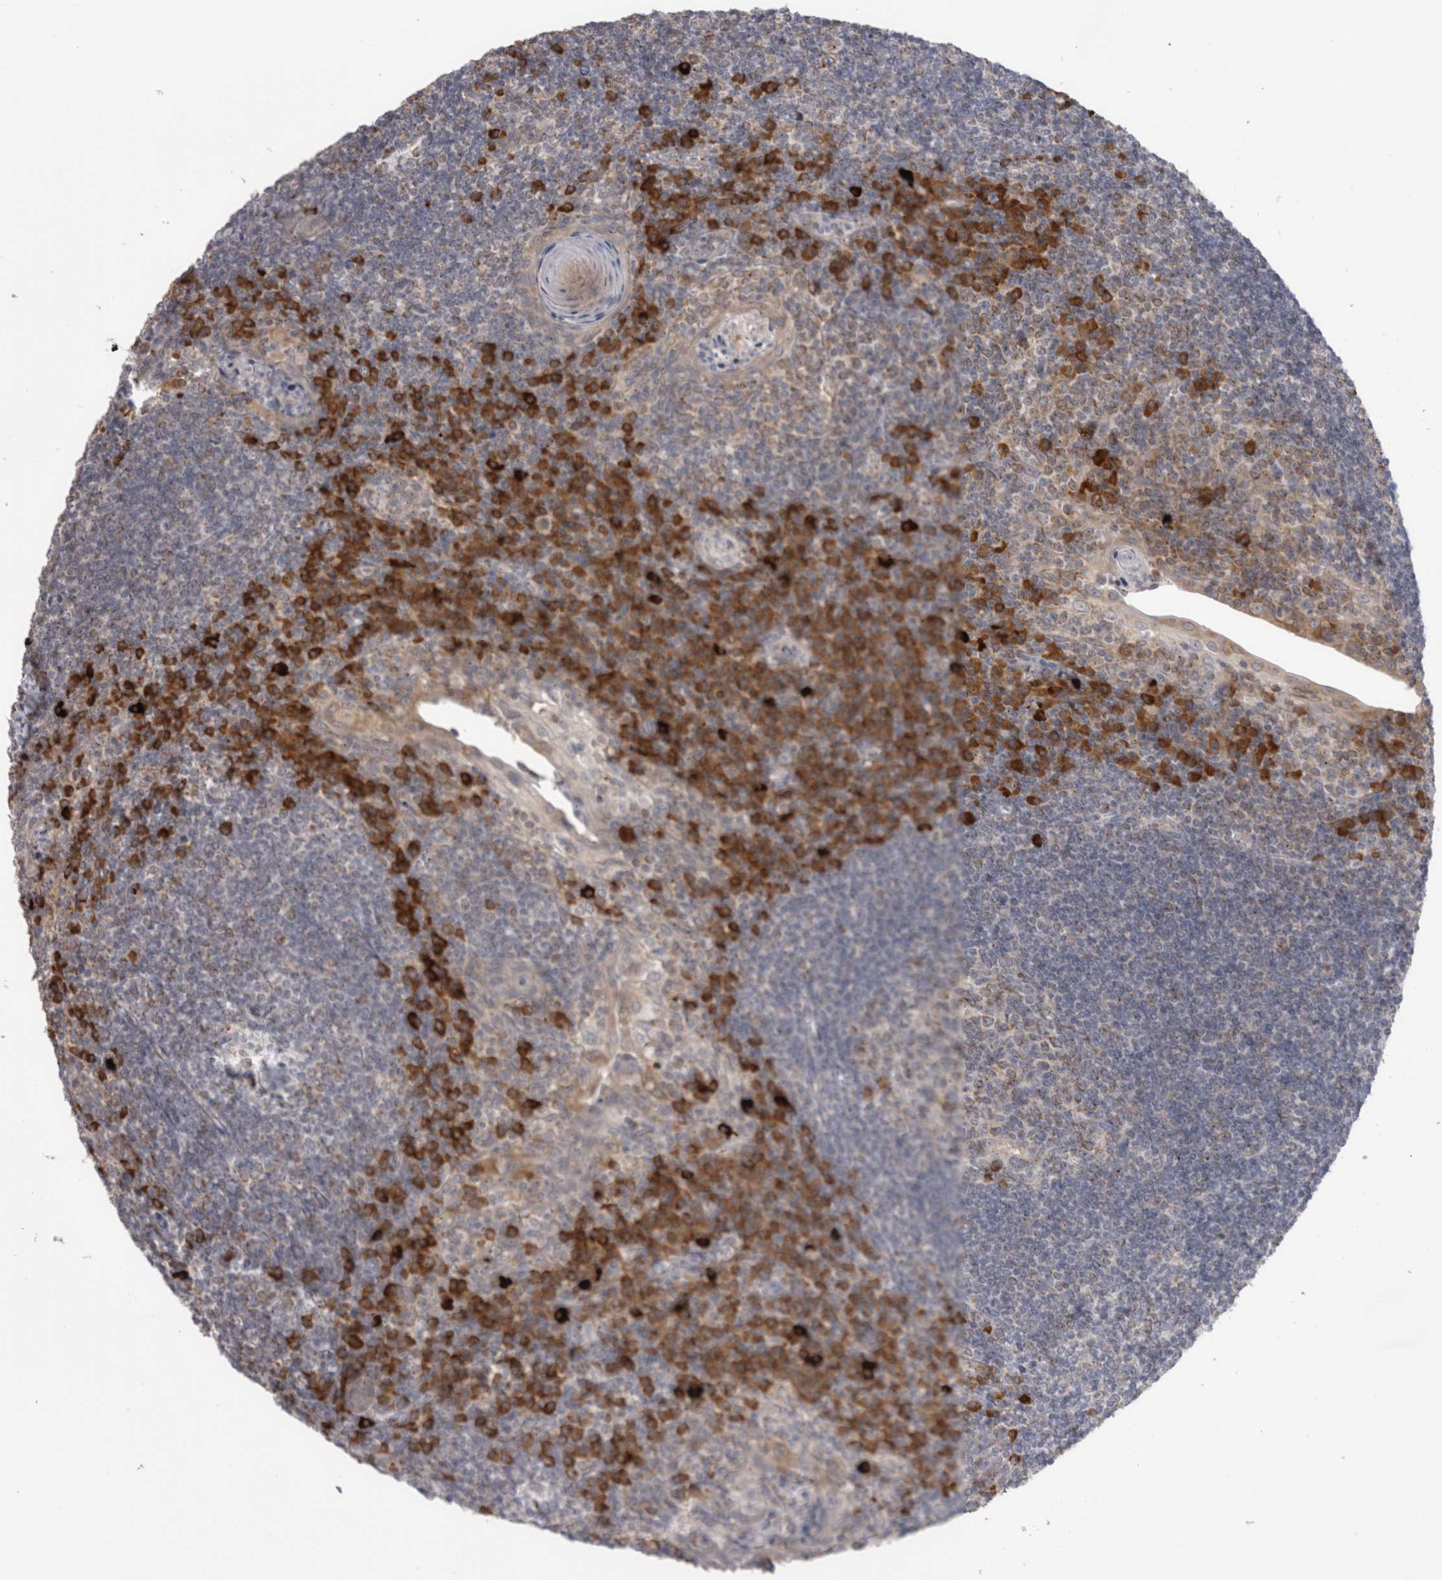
{"staining": {"intensity": "weak", "quantity": "25%-75%", "location": "cytoplasmic/membranous"}, "tissue": "tonsil", "cell_type": "Germinal center cells", "image_type": "normal", "snomed": [{"axis": "morphology", "description": "Normal tissue, NOS"}, {"axis": "topography", "description": "Tonsil"}], "caption": "Approximately 25%-75% of germinal center cells in benign tonsil show weak cytoplasmic/membranous protein positivity as visualized by brown immunohistochemical staining.", "gene": "ZNF341", "patient": {"sex": "male", "age": 37}}